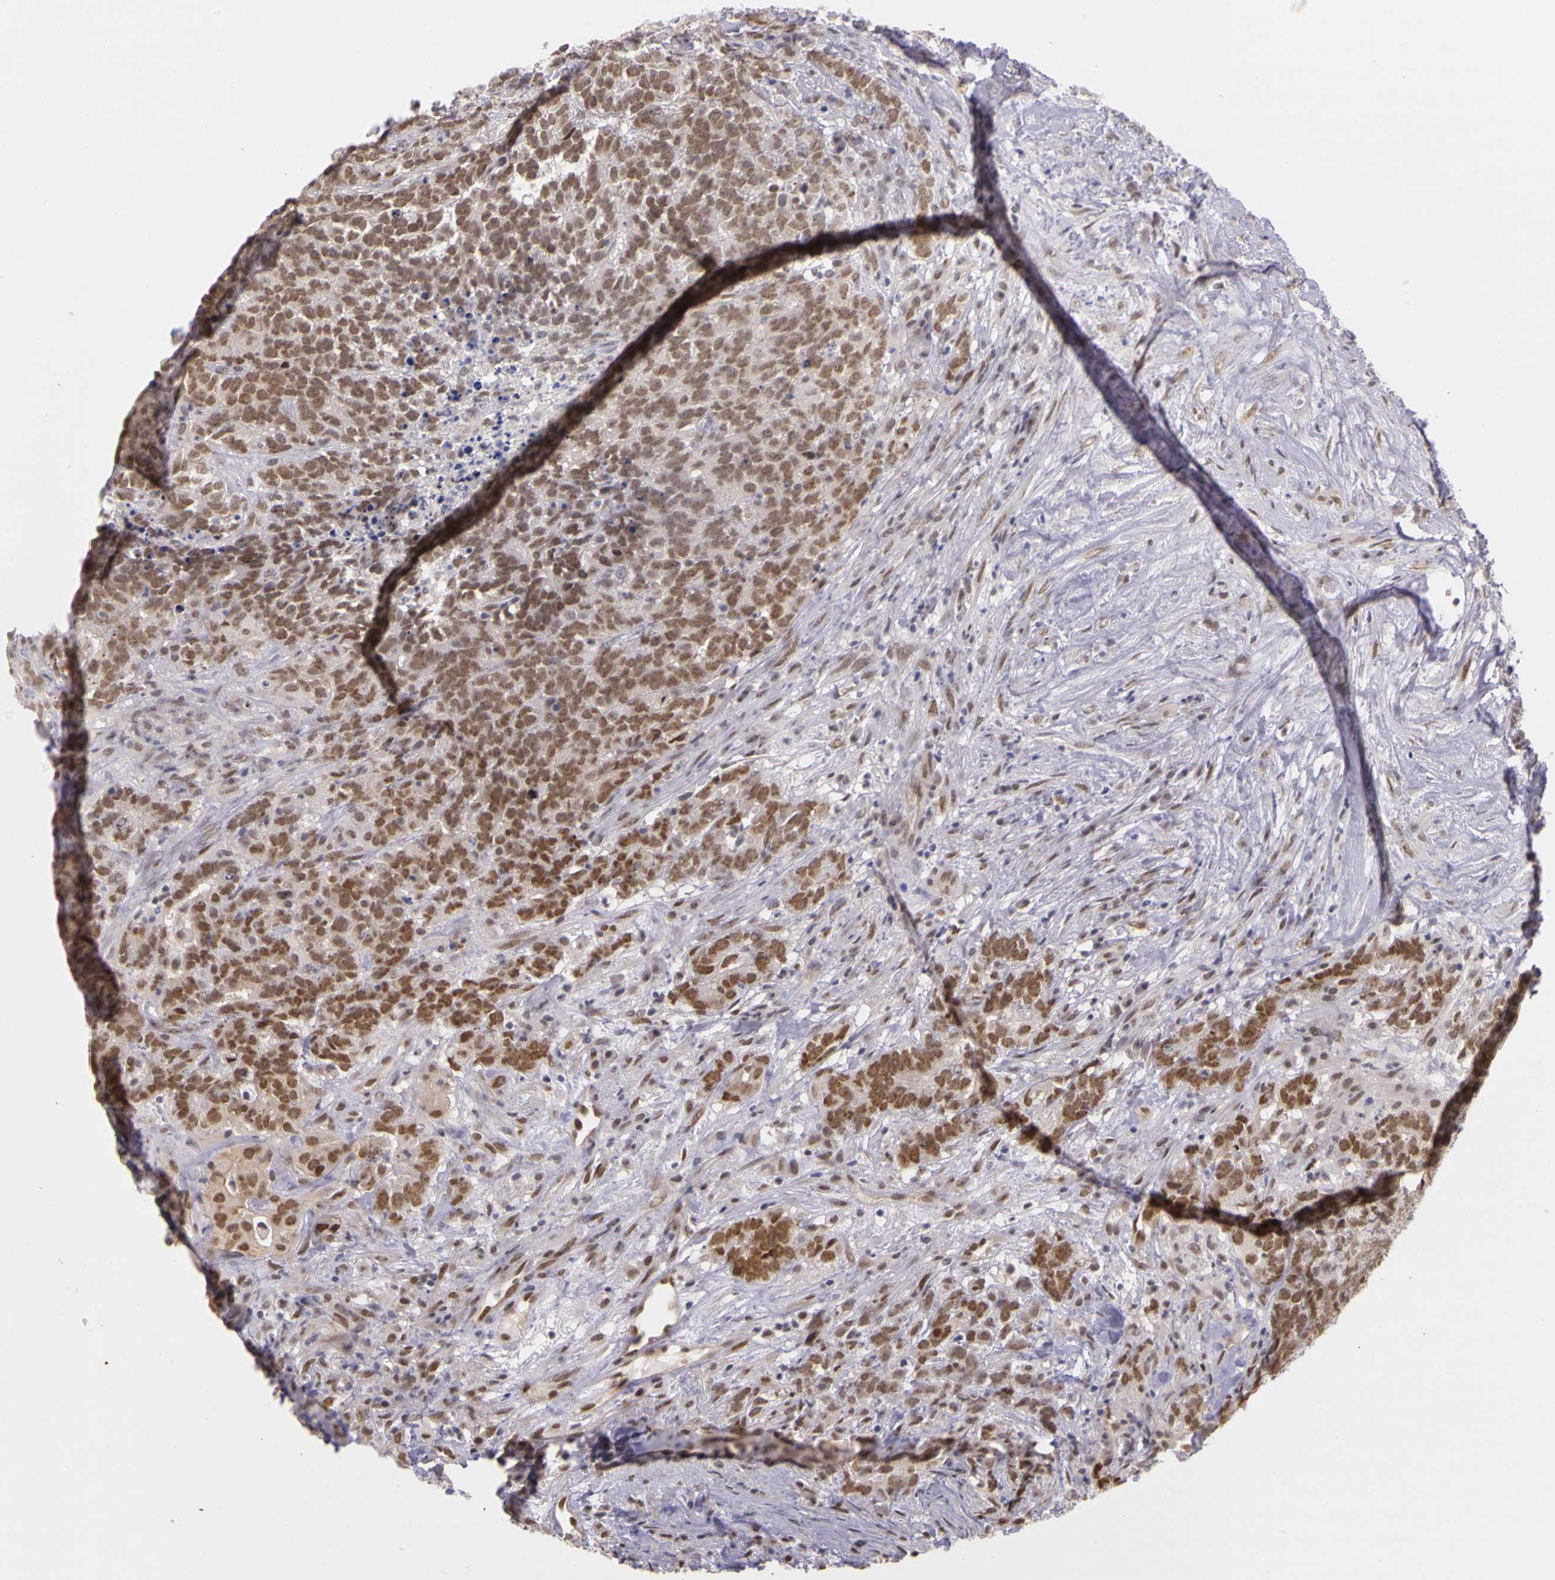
{"staining": {"intensity": "moderate", "quantity": ">75%", "location": "nuclear"}, "tissue": "testis cancer", "cell_type": "Tumor cells", "image_type": "cancer", "snomed": [{"axis": "morphology", "description": "Carcinoma, Embryonal, NOS"}, {"axis": "topography", "description": "Testis"}], "caption": "Protein staining by IHC shows moderate nuclear expression in approximately >75% of tumor cells in testis cancer (embryonal carcinoma).", "gene": "WDR13", "patient": {"sex": "male", "age": 26}}